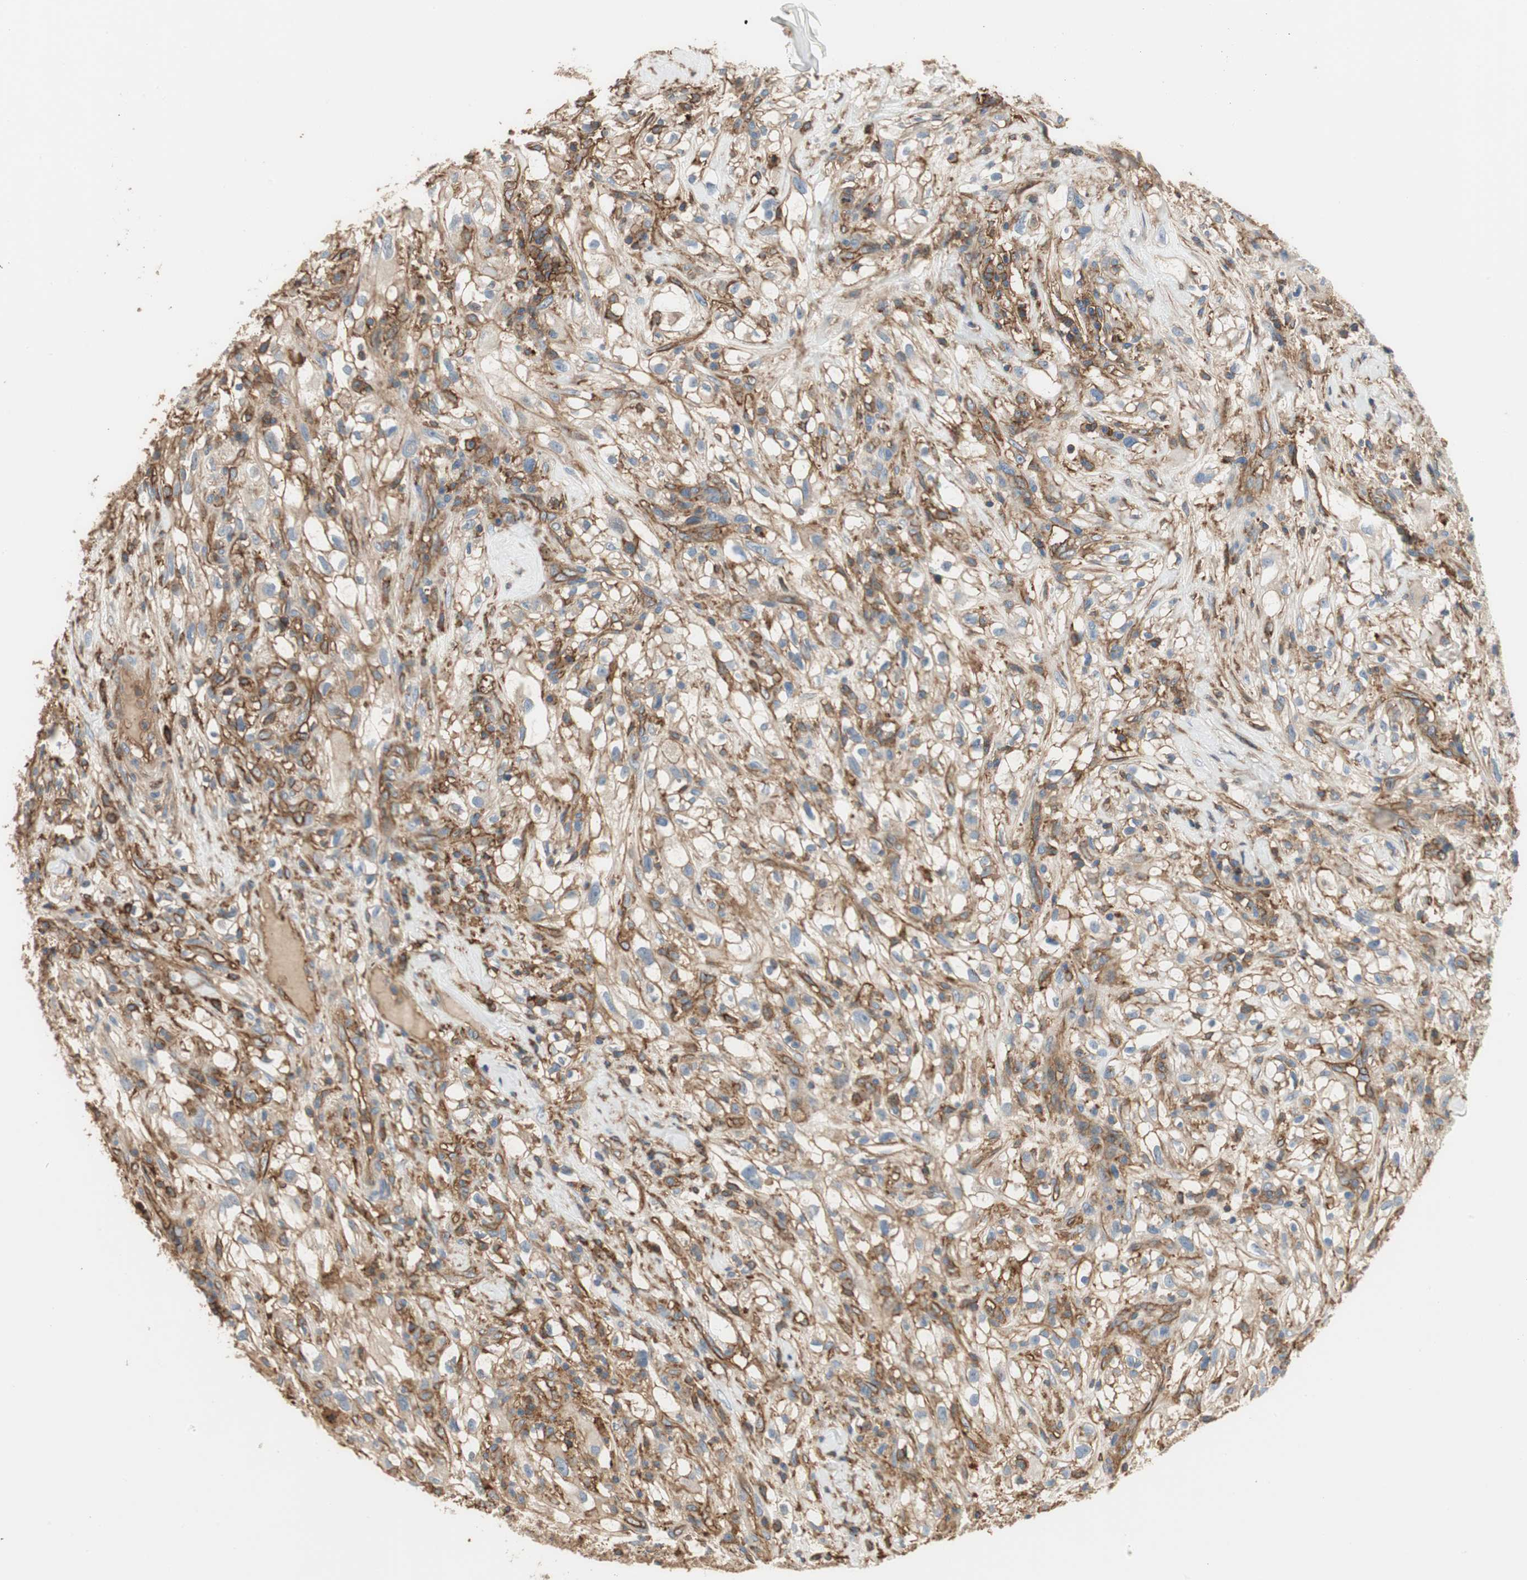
{"staining": {"intensity": "weak", "quantity": "<25%", "location": "cytoplasmic/membranous"}, "tissue": "renal cancer", "cell_type": "Tumor cells", "image_type": "cancer", "snomed": [{"axis": "morphology", "description": "Adenocarcinoma, NOS"}, {"axis": "topography", "description": "Kidney"}], "caption": "Immunohistochemical staining of human adenocarcinoma (renal) shows no significant positivity in tumor cells.", "gene": "IL1RL1", "patient": {"sex": "female", "age": 60}}